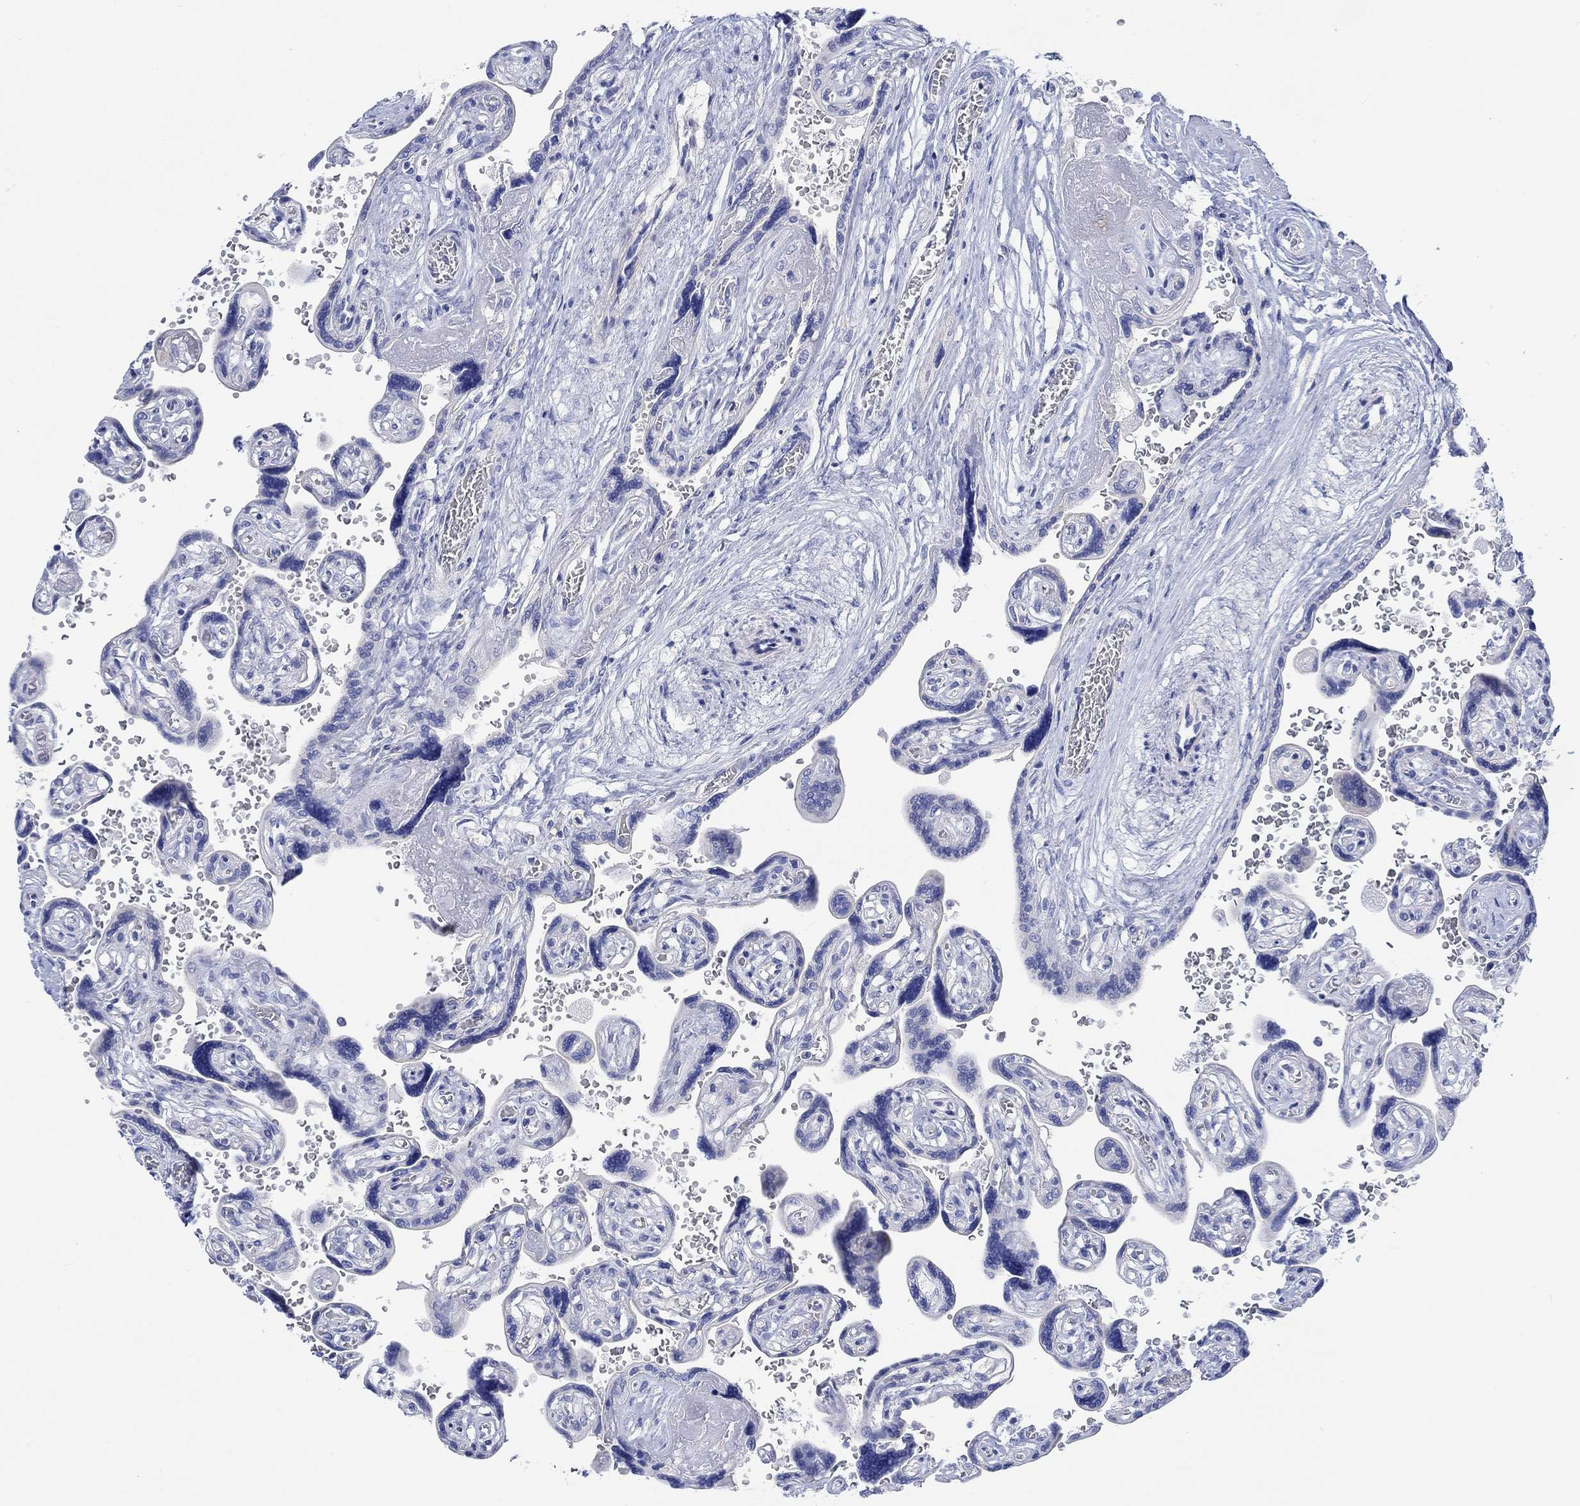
{"staining": {"intensity": "moderate", "quantity": "<25%", "location": "cytoplasmic/membranous"}, "tissue": "placenta", "cell_type": "Decidual cells", "image_type": "normal", "snomed": [{"axis": "morphology", "description": "Normal tissue, NOS"}, {"axis": "topography", "description": "Placenta"}], "caption": "Benign placenta exhibits moderate cytoplasmic/membranous expression in about <25% of decidual cells (IHC, brightfield microscopy, high magnification)..", "gene": "REEP6", "patient": {"sex": "female", "age": 32}}